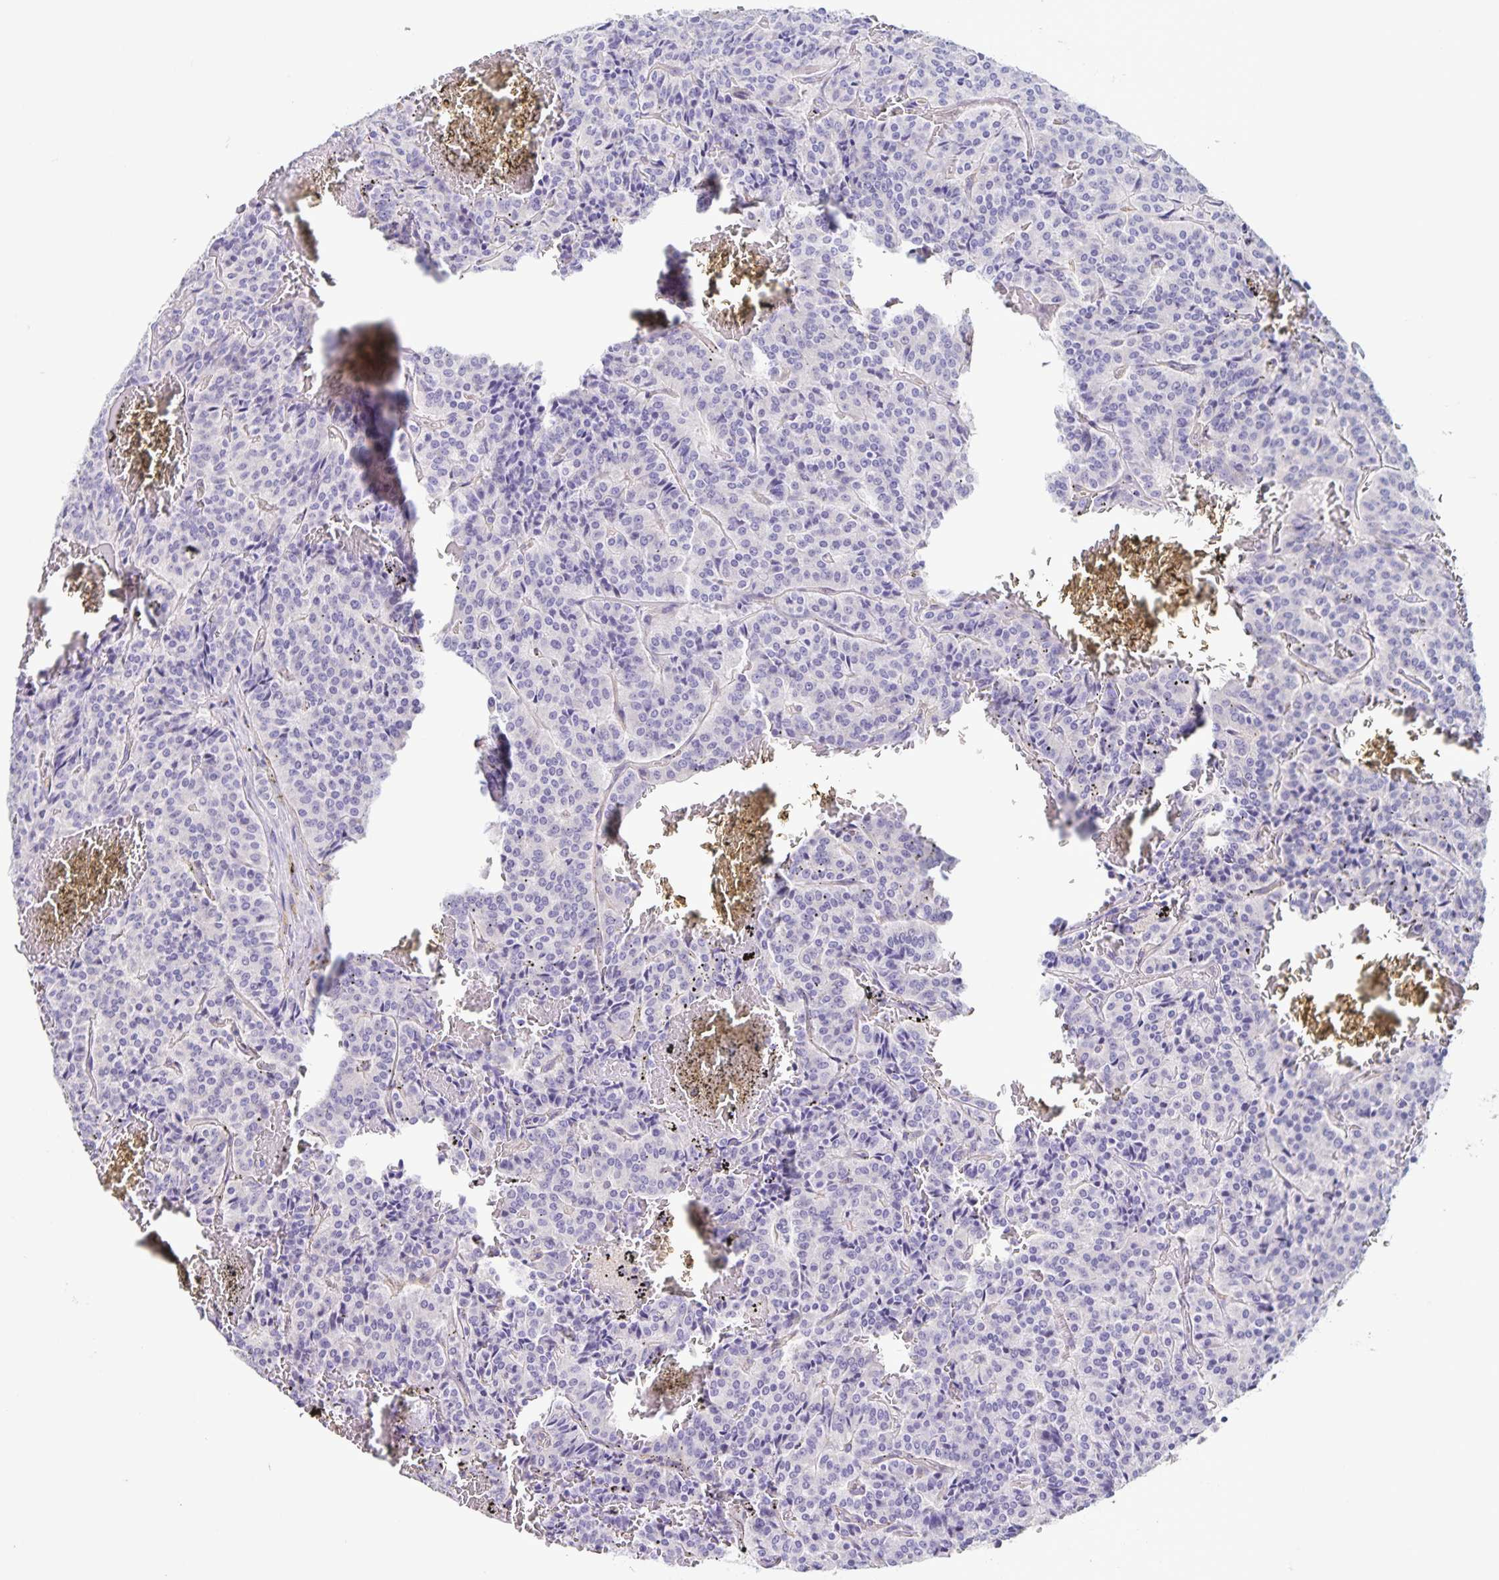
{"staining": {"intensity": "negative", "quantity": "none", "location": "none"}, "tissue": "carcinoid", "cell_type": "Tumor cells", "image_type": "cancer", "snomed": [{"axis": "morphology", "description": "Carcinoid, malignant, NOS"}, {"axis": "topography", "description": "Lung"}], "caption": "A high-resolution micrograph shows IHC staining of carcinoid, which displays no significant staining in tumor cells.", "gene": "BOLL", "patient": {"sex": "male", "age": 70}}